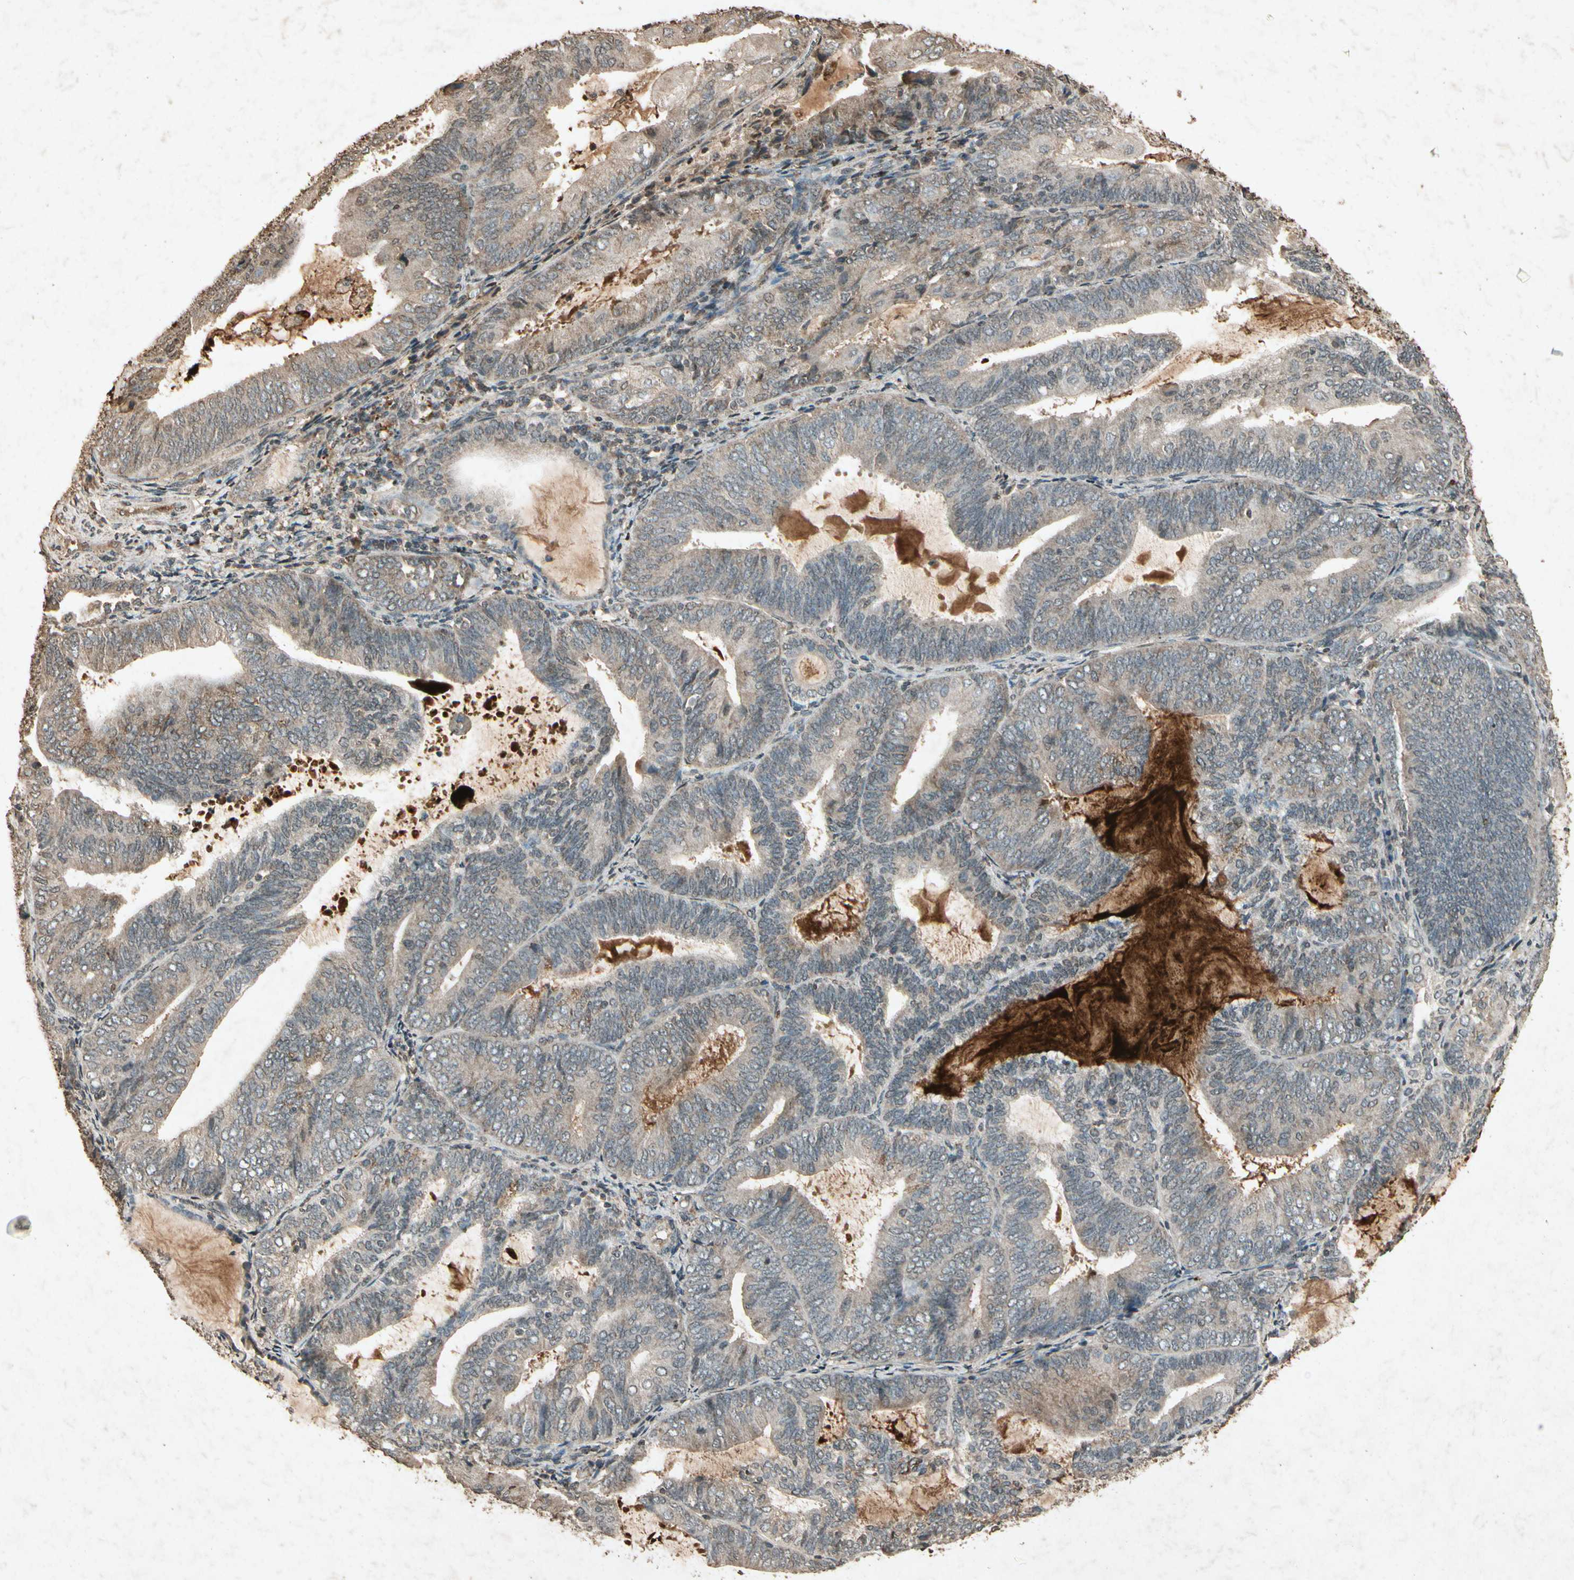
{"staining": {"intensity": "weak", "quantity": "25%-75%", "location": "cytoplasmic/membranous"}, "tissue": "endometrial cancer", "cell_type": "Tumor cells", "image_type": "cancer", "snomed": [{"axis": "morphology", "description": "Adenocarcinoma, NOS"}, {"axis": "topography", "description": "Endometrium"}], "caption": "A brown stain shows weak cytoplasmic/membranous positivity of a protein in adenocarcinoma (endometrial) tumor cells. Using DAB (3,3'-diaminobenzidine) (brown) and hematoxylin (blue) stains, captured at high magnification using brightfield microscopy.", "gene": "GC", "patient": {"sex": "female", "age": 81}}